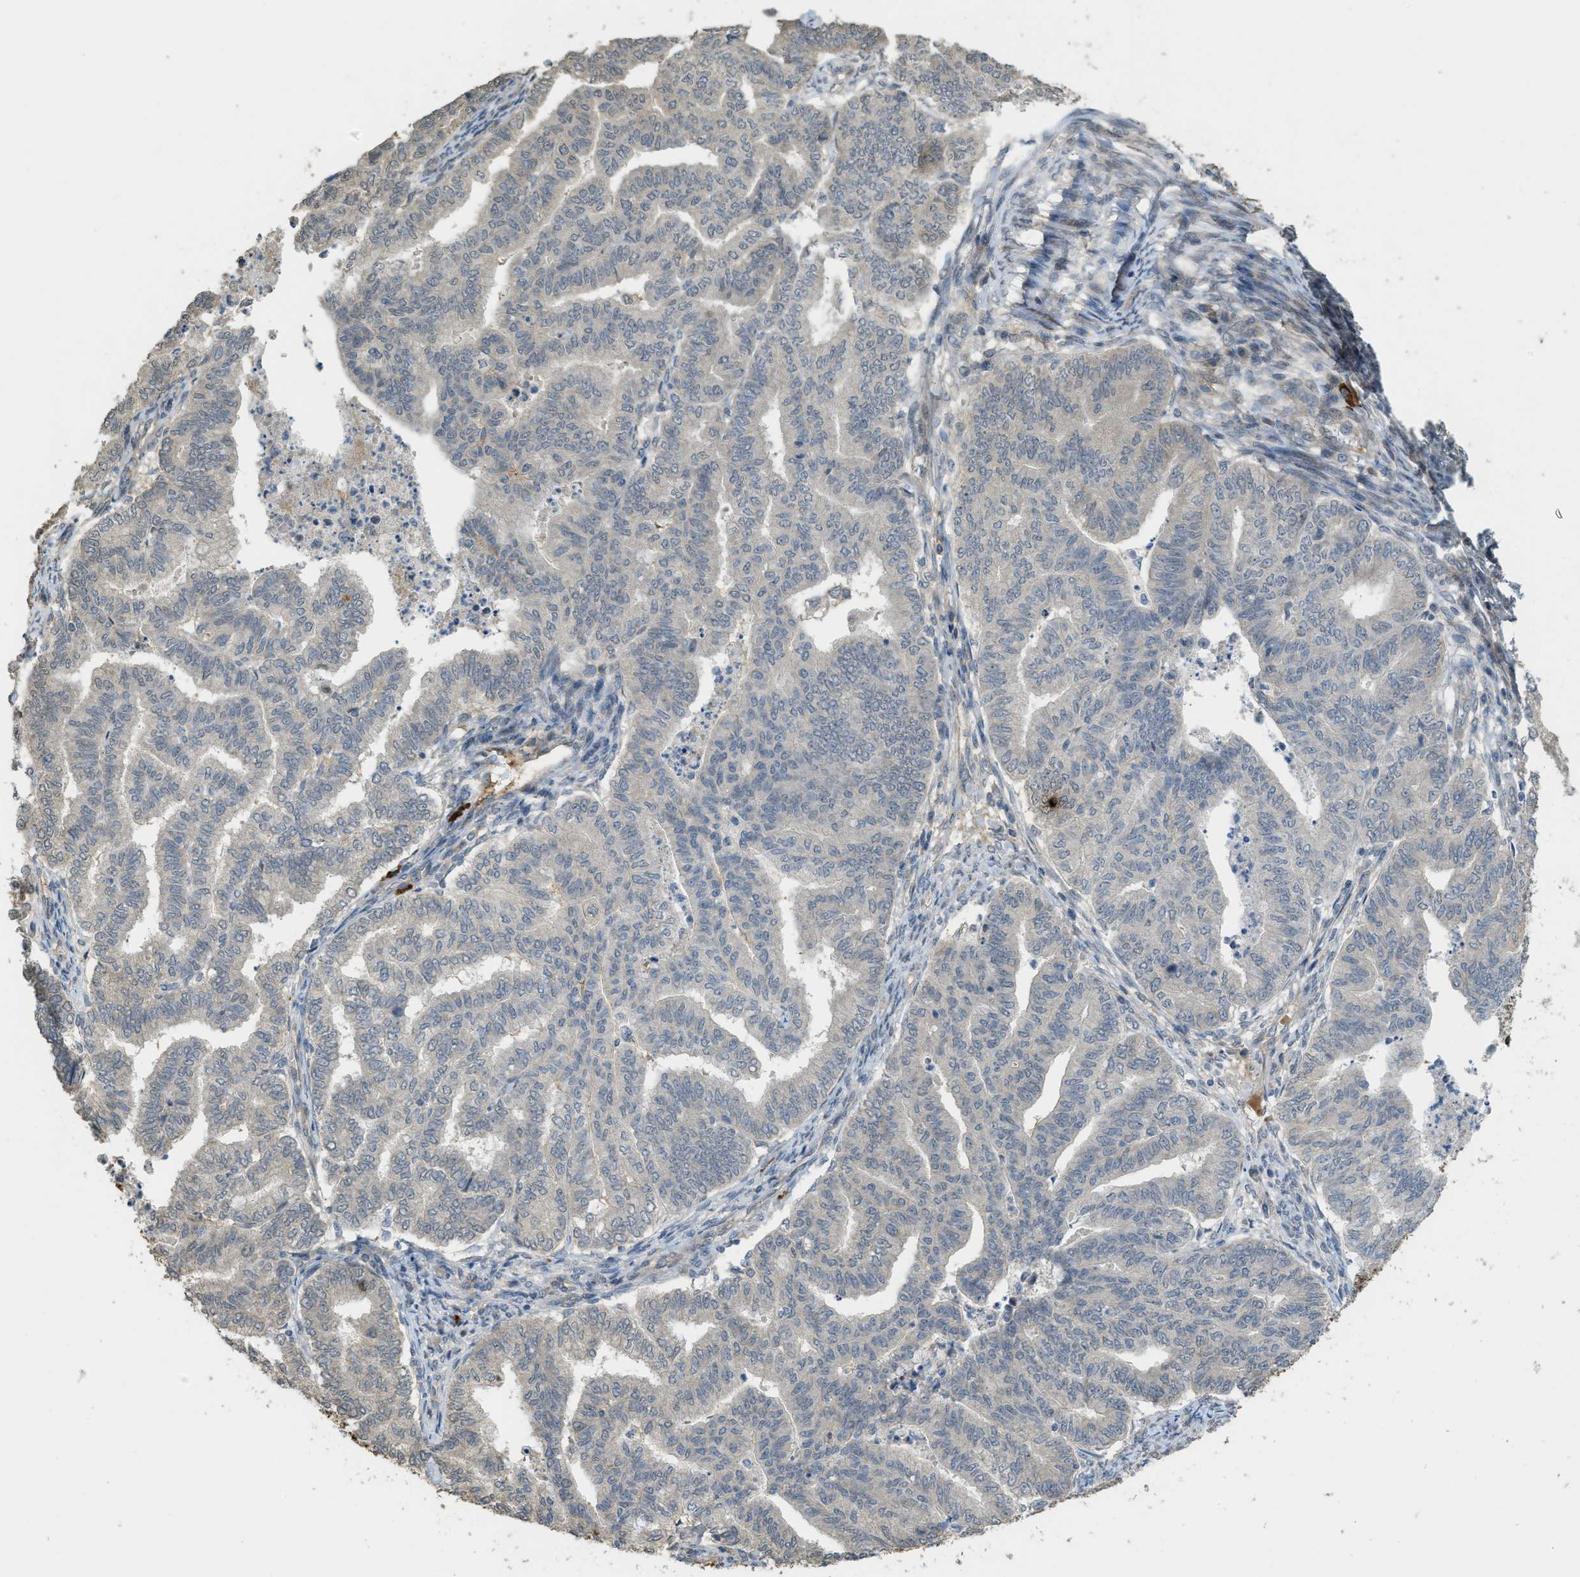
{"staining": {"intensity": "negative", "quantity": "none", "location": "none"}, "tissue": "endometrial cancer", "cell_type": "Tumor cells", "image_type": "cancer", "snomed": [{"axis": "morphology", "description": "Adenocarcinoma, NOS"}, {"axis": "topography", "description": "Endometrium"}], "caption": "IHC of endometrial cancer displays no positivity in tumor cells.", "gene": "IGF2BP2", "patient": {"sex": "female", "age": 79}}